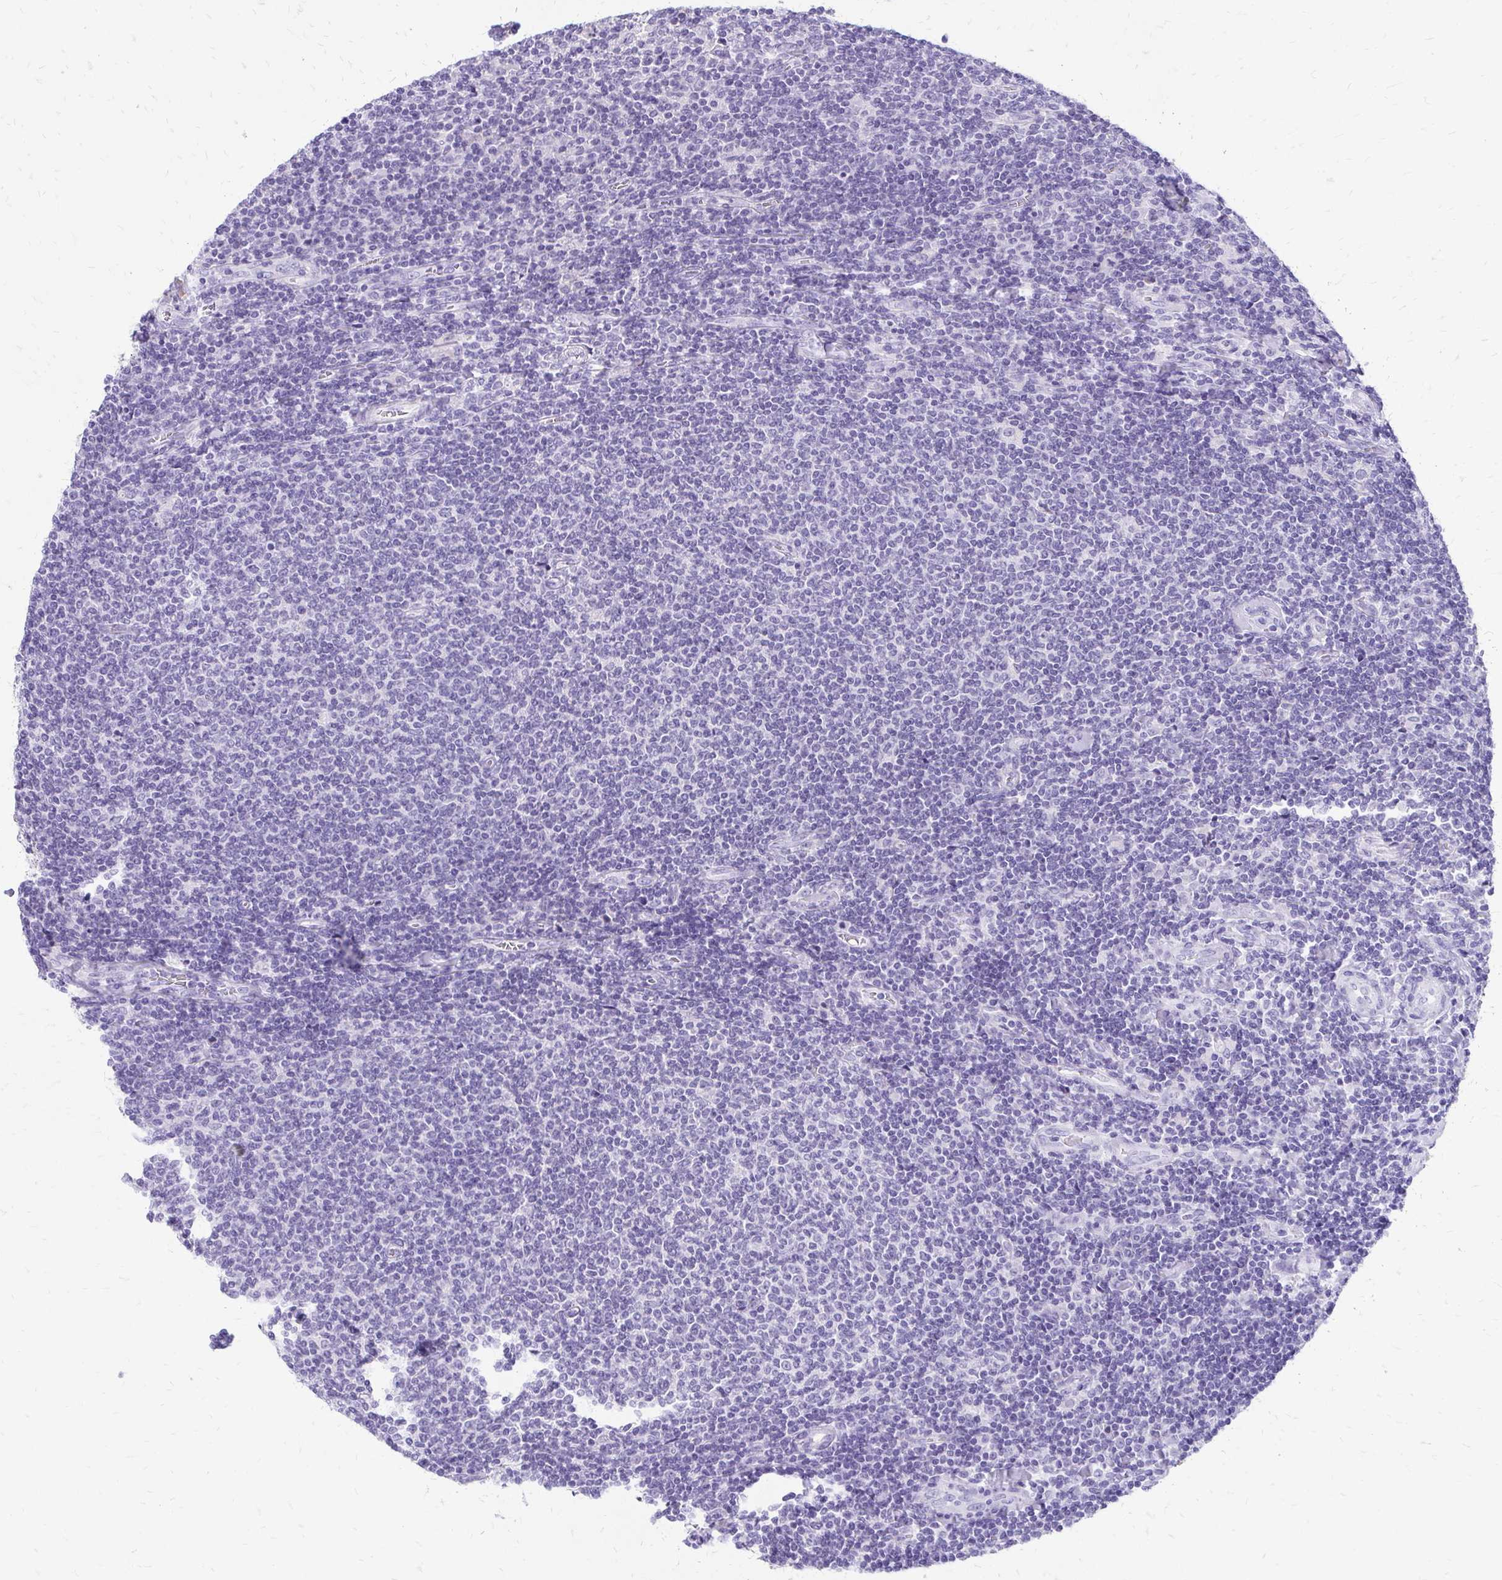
{"staining": {"intensity": "negative", "quantity": "none", "location": "none"}, "tissue": "lymphoma", "cell_type": "Tumor cells", "image_type": "cancer", "snomed": [{"axis": "morphology", "description": "Malignant lymphoma, non-Hodgkin's type, Low grade"}, {"axis": "topography", "description": "Lymph node"}], "caption": "Lymphoma stained for a protein using immunohistochemistry (IHC) demonstrates no positivity tumor cells.", "gene": "SLC32A1", "patient": {"sex": "male", "age": 52}}